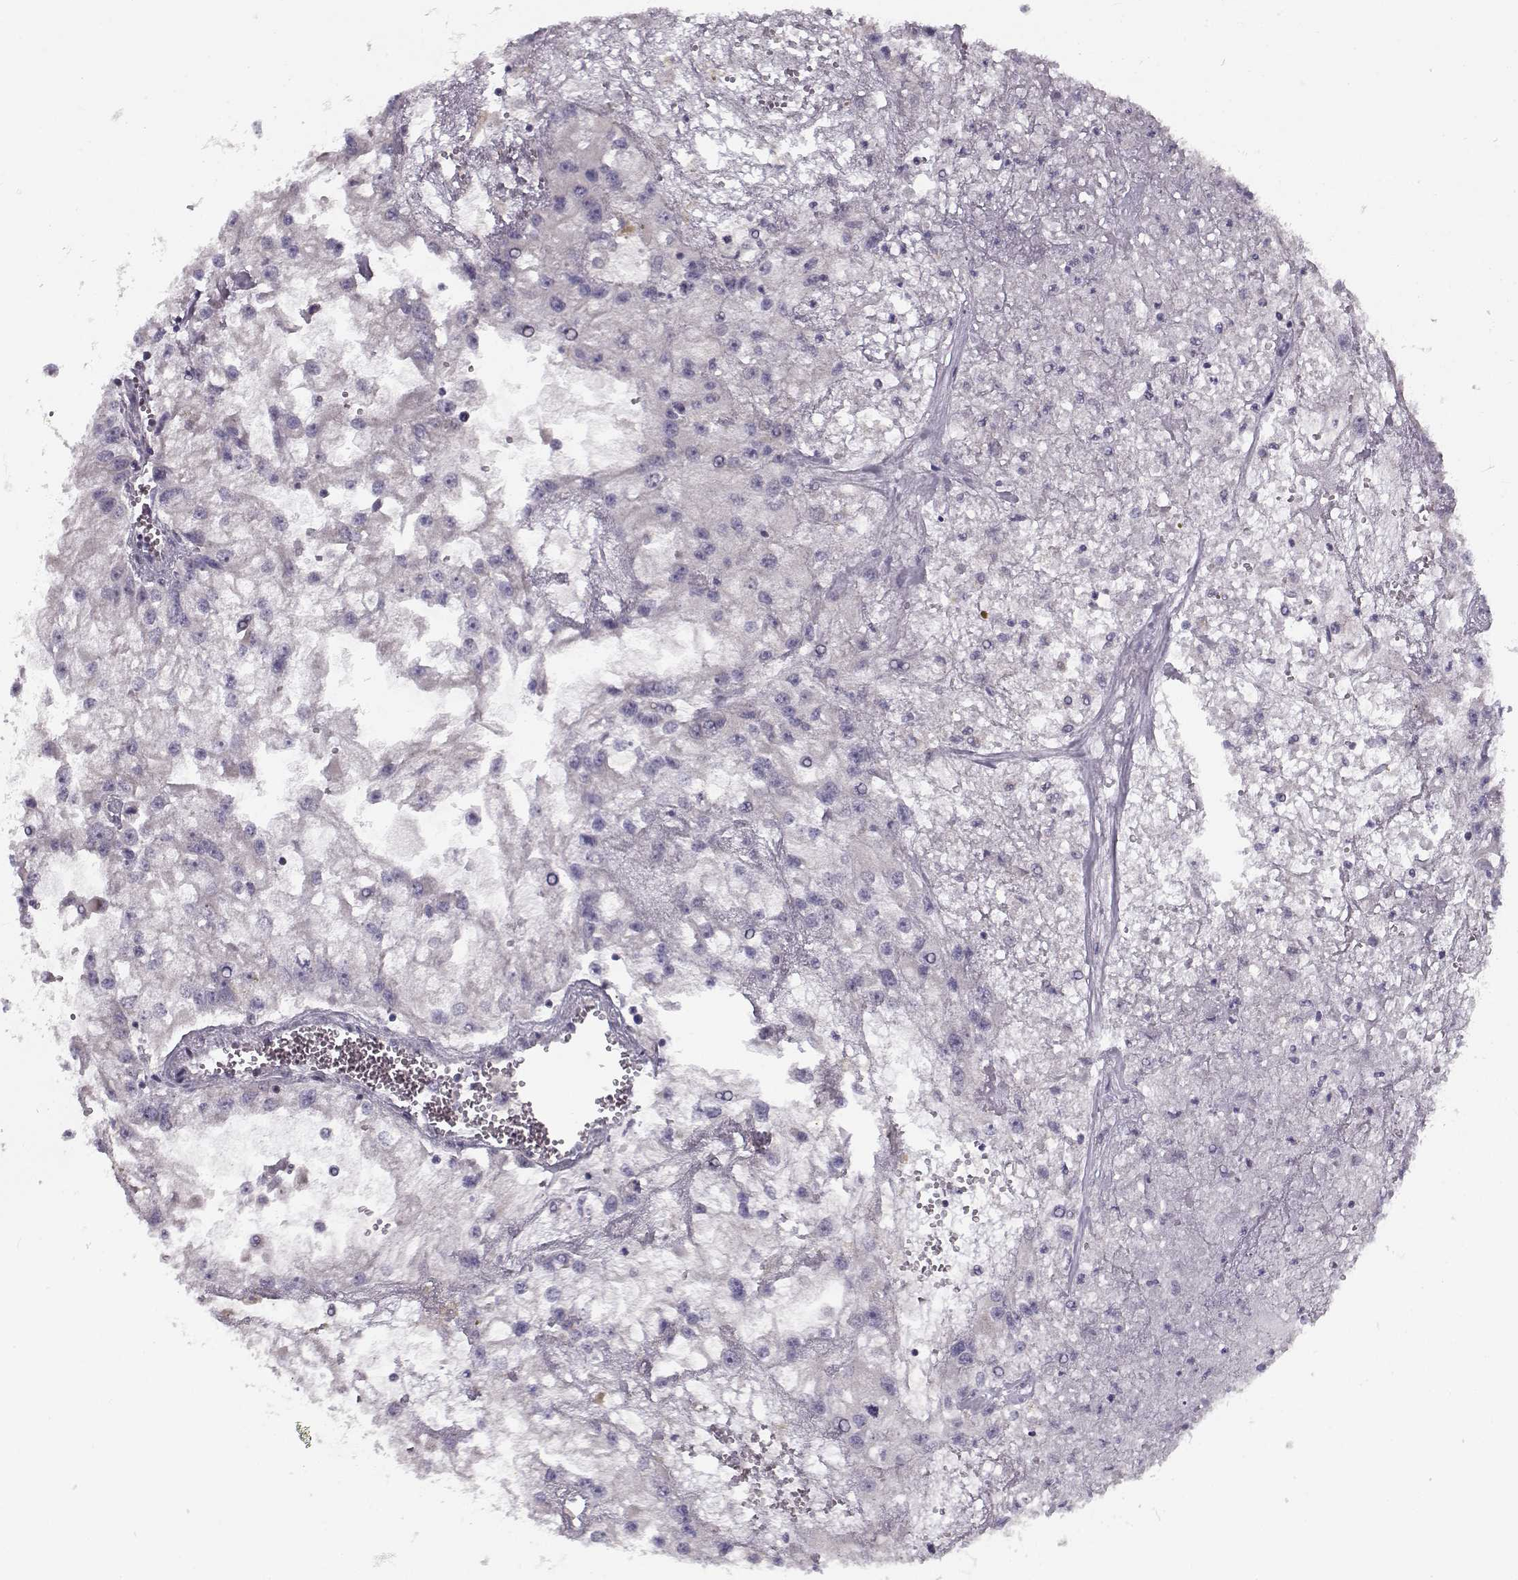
{"staining": {"intensity": "negative", "quantity": "none", "location": "none"}, "tissue": "renal cancer", "cell_type": "Tumor cells", "image_type": "cancer", "snomed": [{"axis": "morphology", "description": "Adenocarcinoma, NOS"}, {"axis": "topography", "description": "Kidney"}], "caption": "IHC histopathology image of renal adenocarcinoma stained for a protein (brown), which exhibits no staining in tumor cells.", "gene": "SLC4A5", "patient": {"sex": "male", "age": 59}}